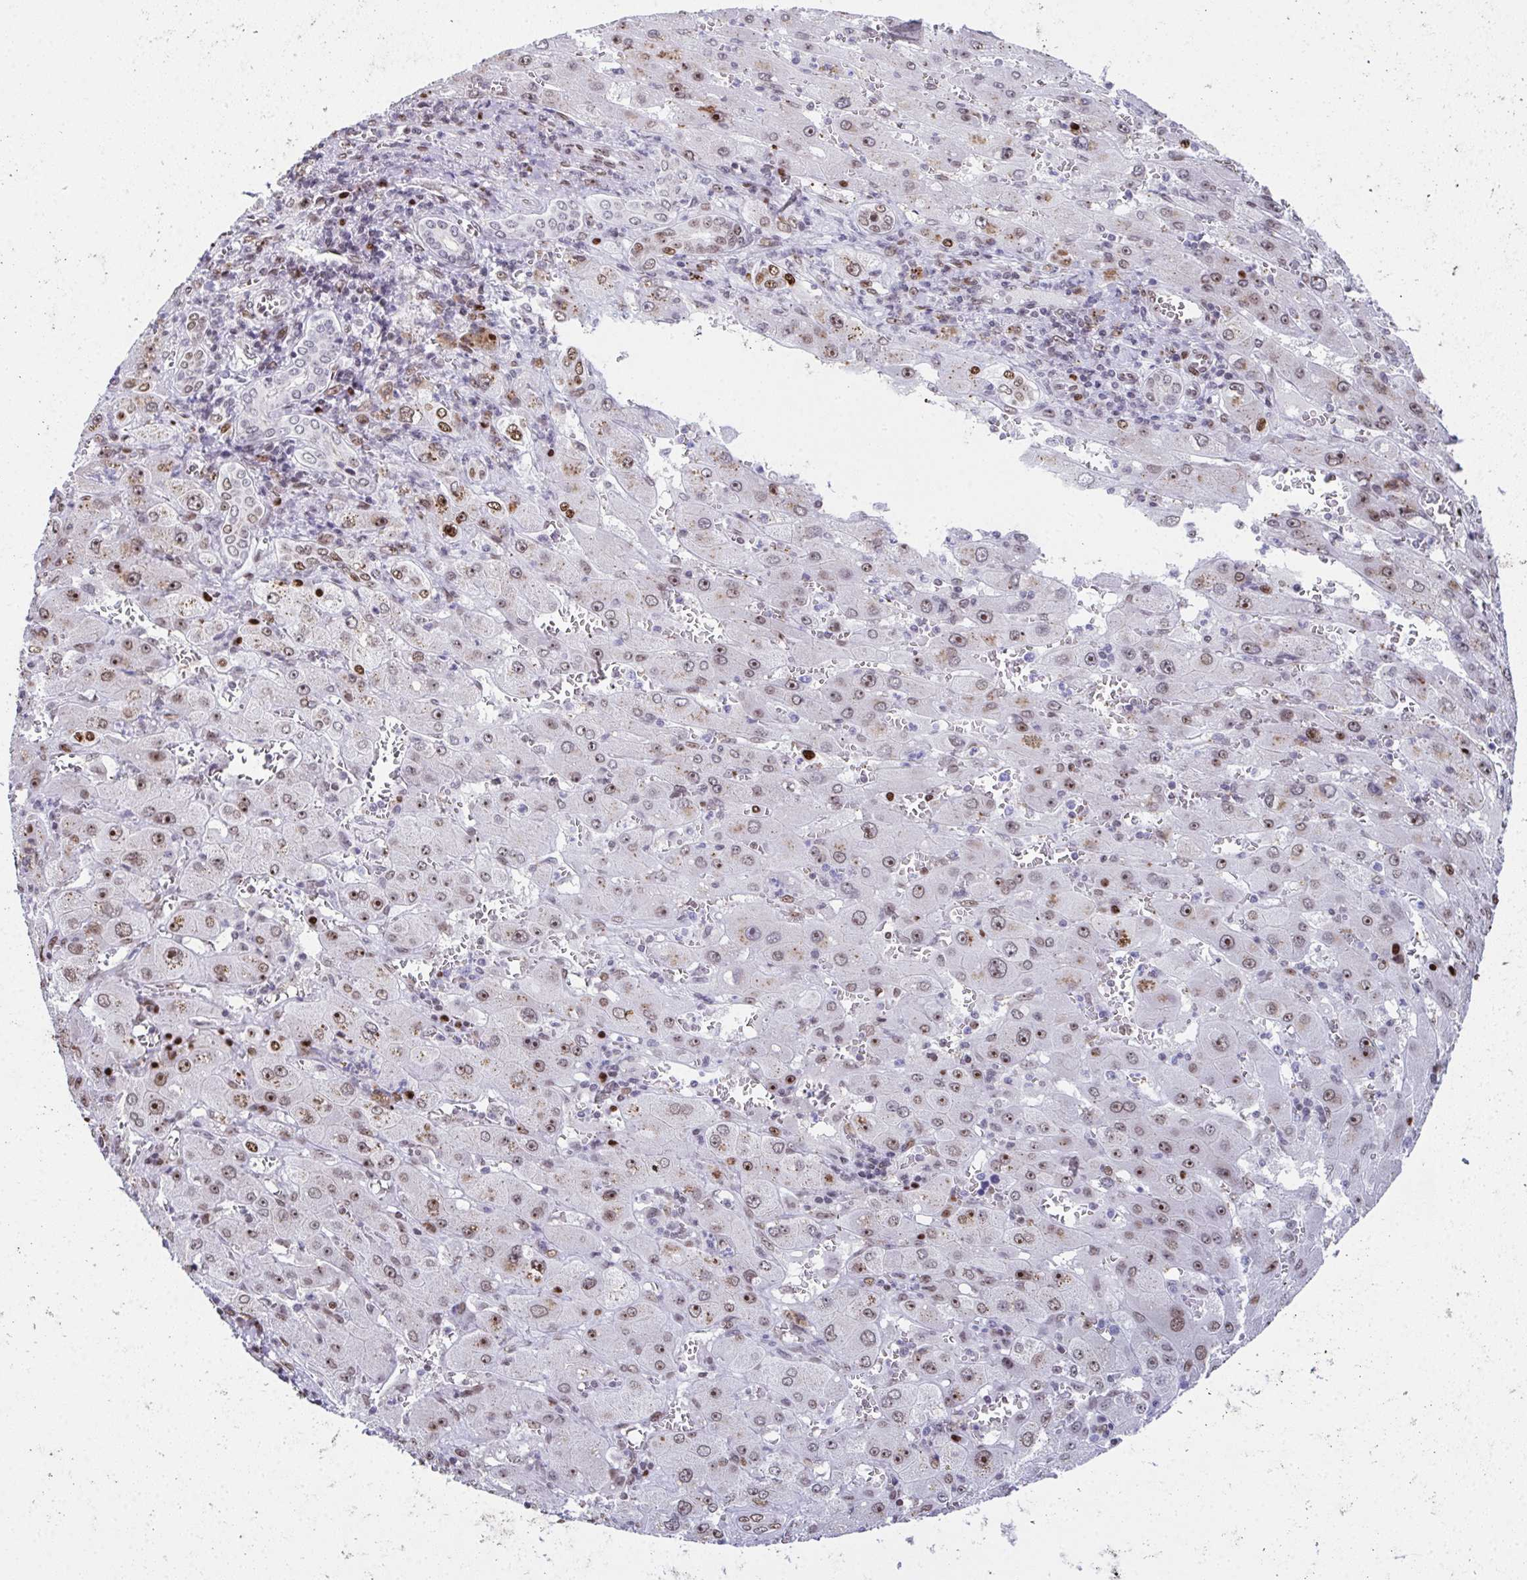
{"staining": {"intensity": "weak", "quantity": "25%-75%", "location": "nuclear"}, "tissue": "liver cancer", "cell_type": "Tumor cells", "image_type": "cancer", "snomed": [{"axis": "morphology", "description": "Carcinoma, Hepatocellular, NOS"}, {"axis": "topography", "description": "Liver"}], "caption": "An image showing weak nuclear staining in approximately 25%-75% of tumor cells in hepatocellular carcinoma (liver), as visualized by brown immunohistochemical staining.", "gene": "RB1", "patient": {"sex": "female", "age": 73}}